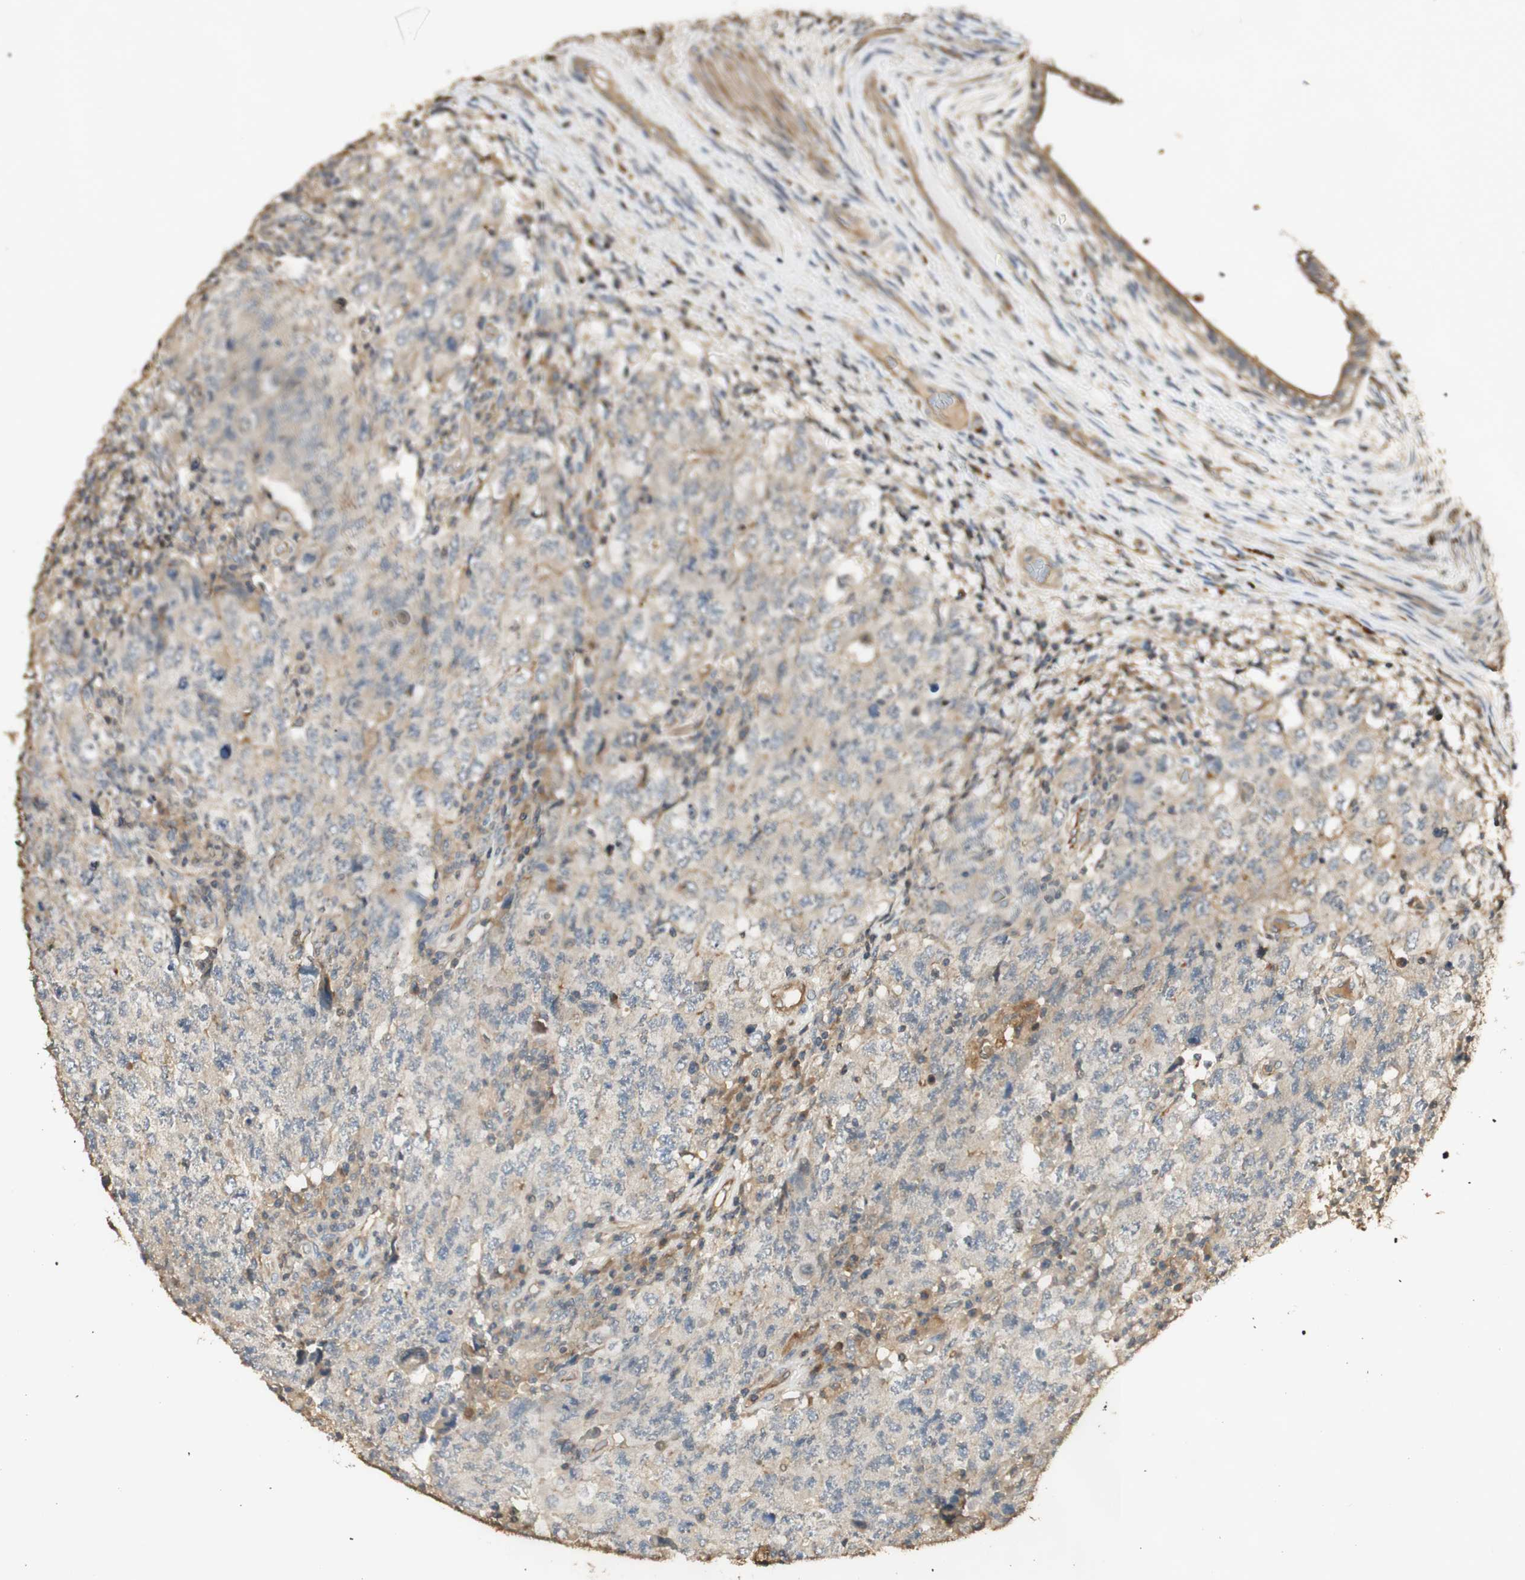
{"staining": {"intensity": "weak", "quantity": ">75%", "location": "cytoplasmic/membranous"}, "tissue": "testis cancer", "cell_type": "Tumor cells", "image_type": "cancer", "snomed": [{"axis": "morphology", "description": "Carcinoma, Embryonal, NOS"}, {"axis": "topography", "description": "Testis"}], "caption": "Immunohistochemistry (DAB) staining of human testis cancer (embryonal carcinoma) shows weak cytoplasmic/membranous protein staining in about >75% of tumor cells.", "gene": "AGER", "patient": {"sex": "male", "age": 26}}